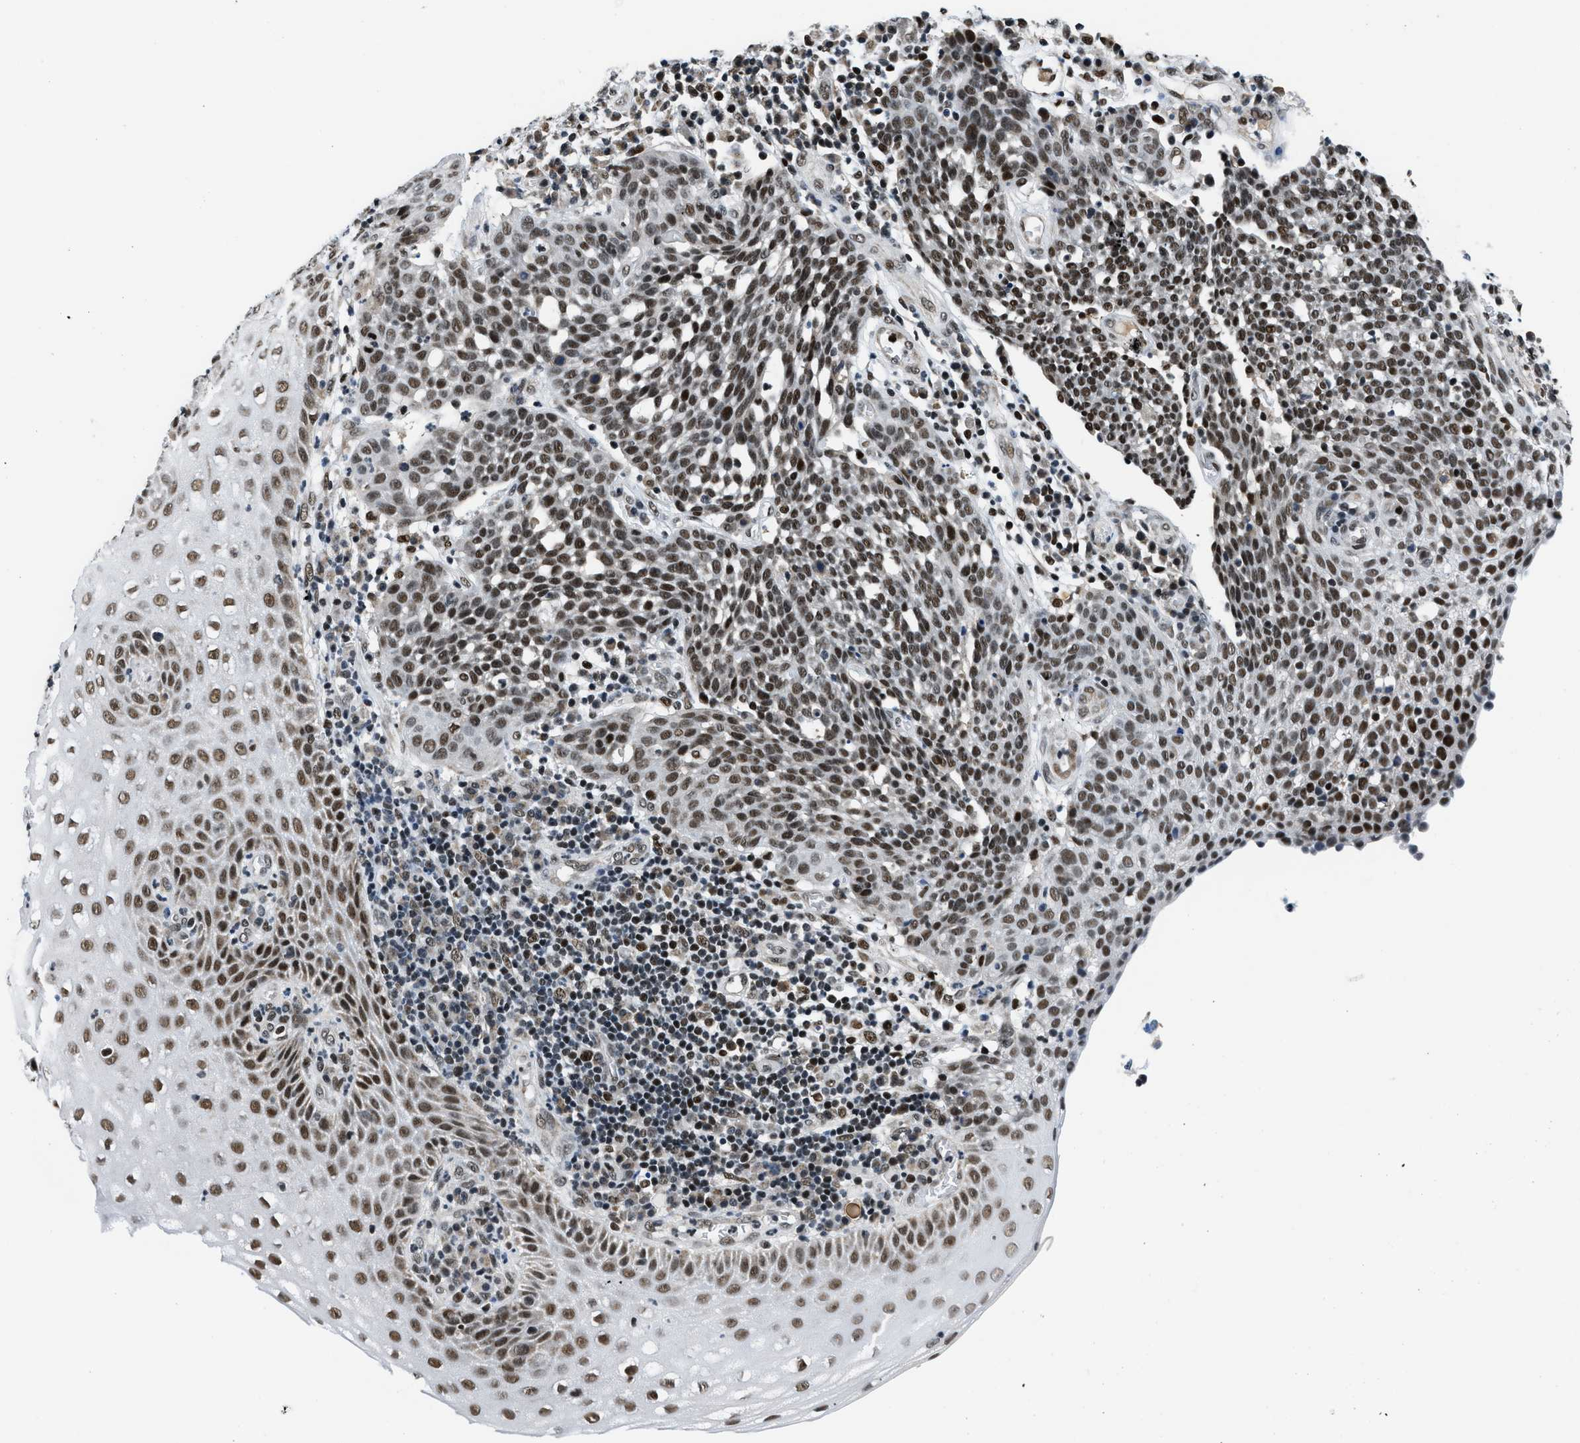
{"staining": {"intensity": "strong", "quantity": ">75%", "location": "nuclear"}, "tissue": "cervical cancer", "cell_type": "Tumor cells", "image_type": "cancer", "snomed": [{"axis": "morphology", "description": "Squamous cell carcinoma, NOS"}, {"axis": "topography", "description": "Cervix"}], "caption": "IHC of cervical cancer (squamous cell carcinoma) exhibits high levels of strong nuclear positivity in about >75% of tumor cells. The protein of interest is shown in brown color, while the nuclei are stained blue.", "gene": "KDM3B", "patient": {"sex": "female", "age": 34}}